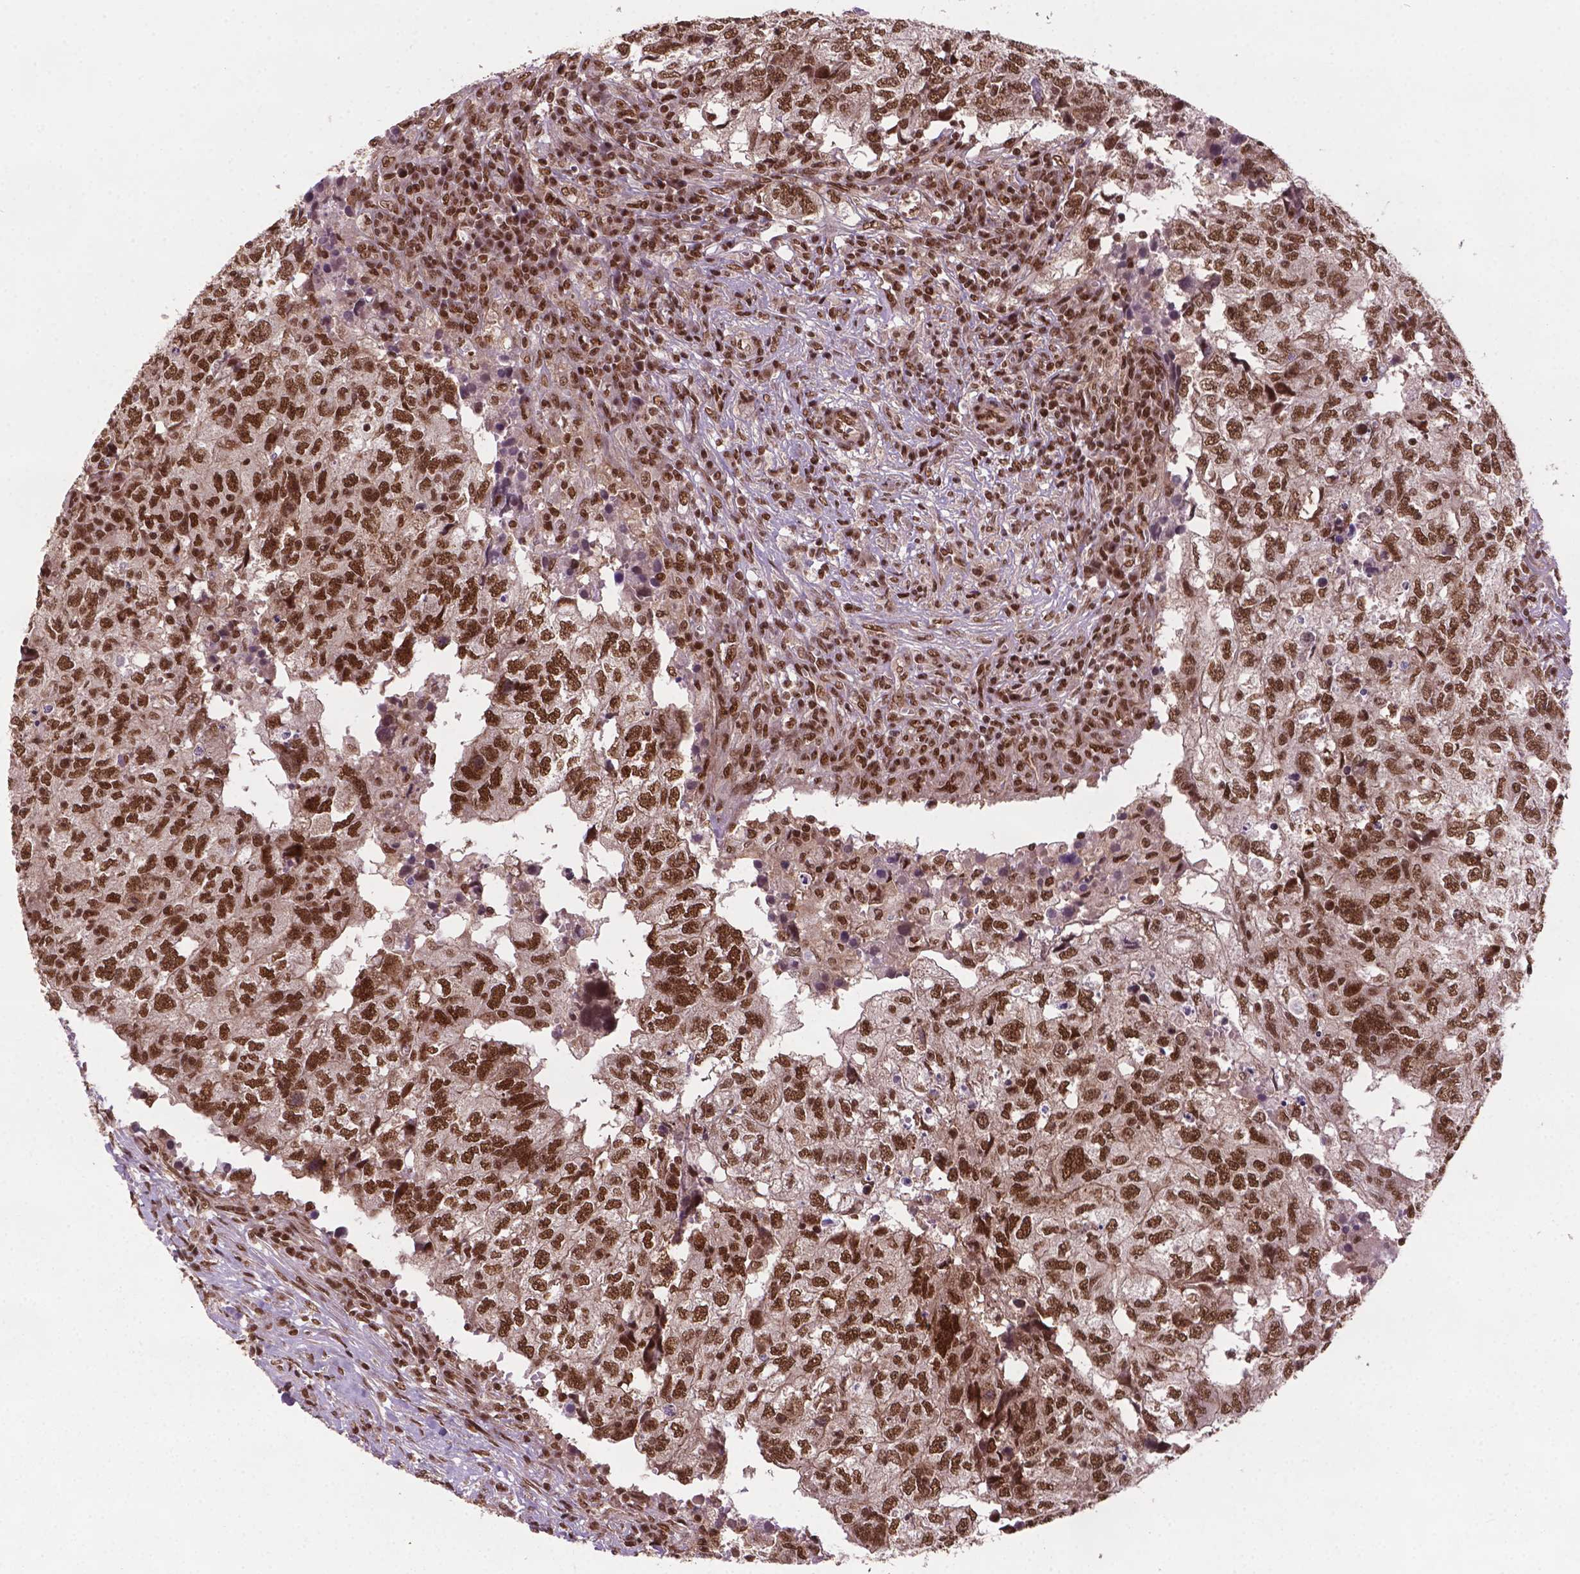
{"staining": {"intensity": "strong", "quantity": ">75%", "location": "nuclear"}, "tissue": "breast cancer", "cell_type": "Tumor cells", "image_type": "cancer", "snomed": [{"axis": "morphology", "description": "Duct carcinoma"}, {"axis": "topography", "description": "Breast"}], "caption": "Human breast infiltrating ductal carcinoma stained for a protein (brown) displays strong nuclear positive staining in approximately >75% of tumor cells.", "gene": "SIRT6", "patient": {"sex": "female", "age": 30}}